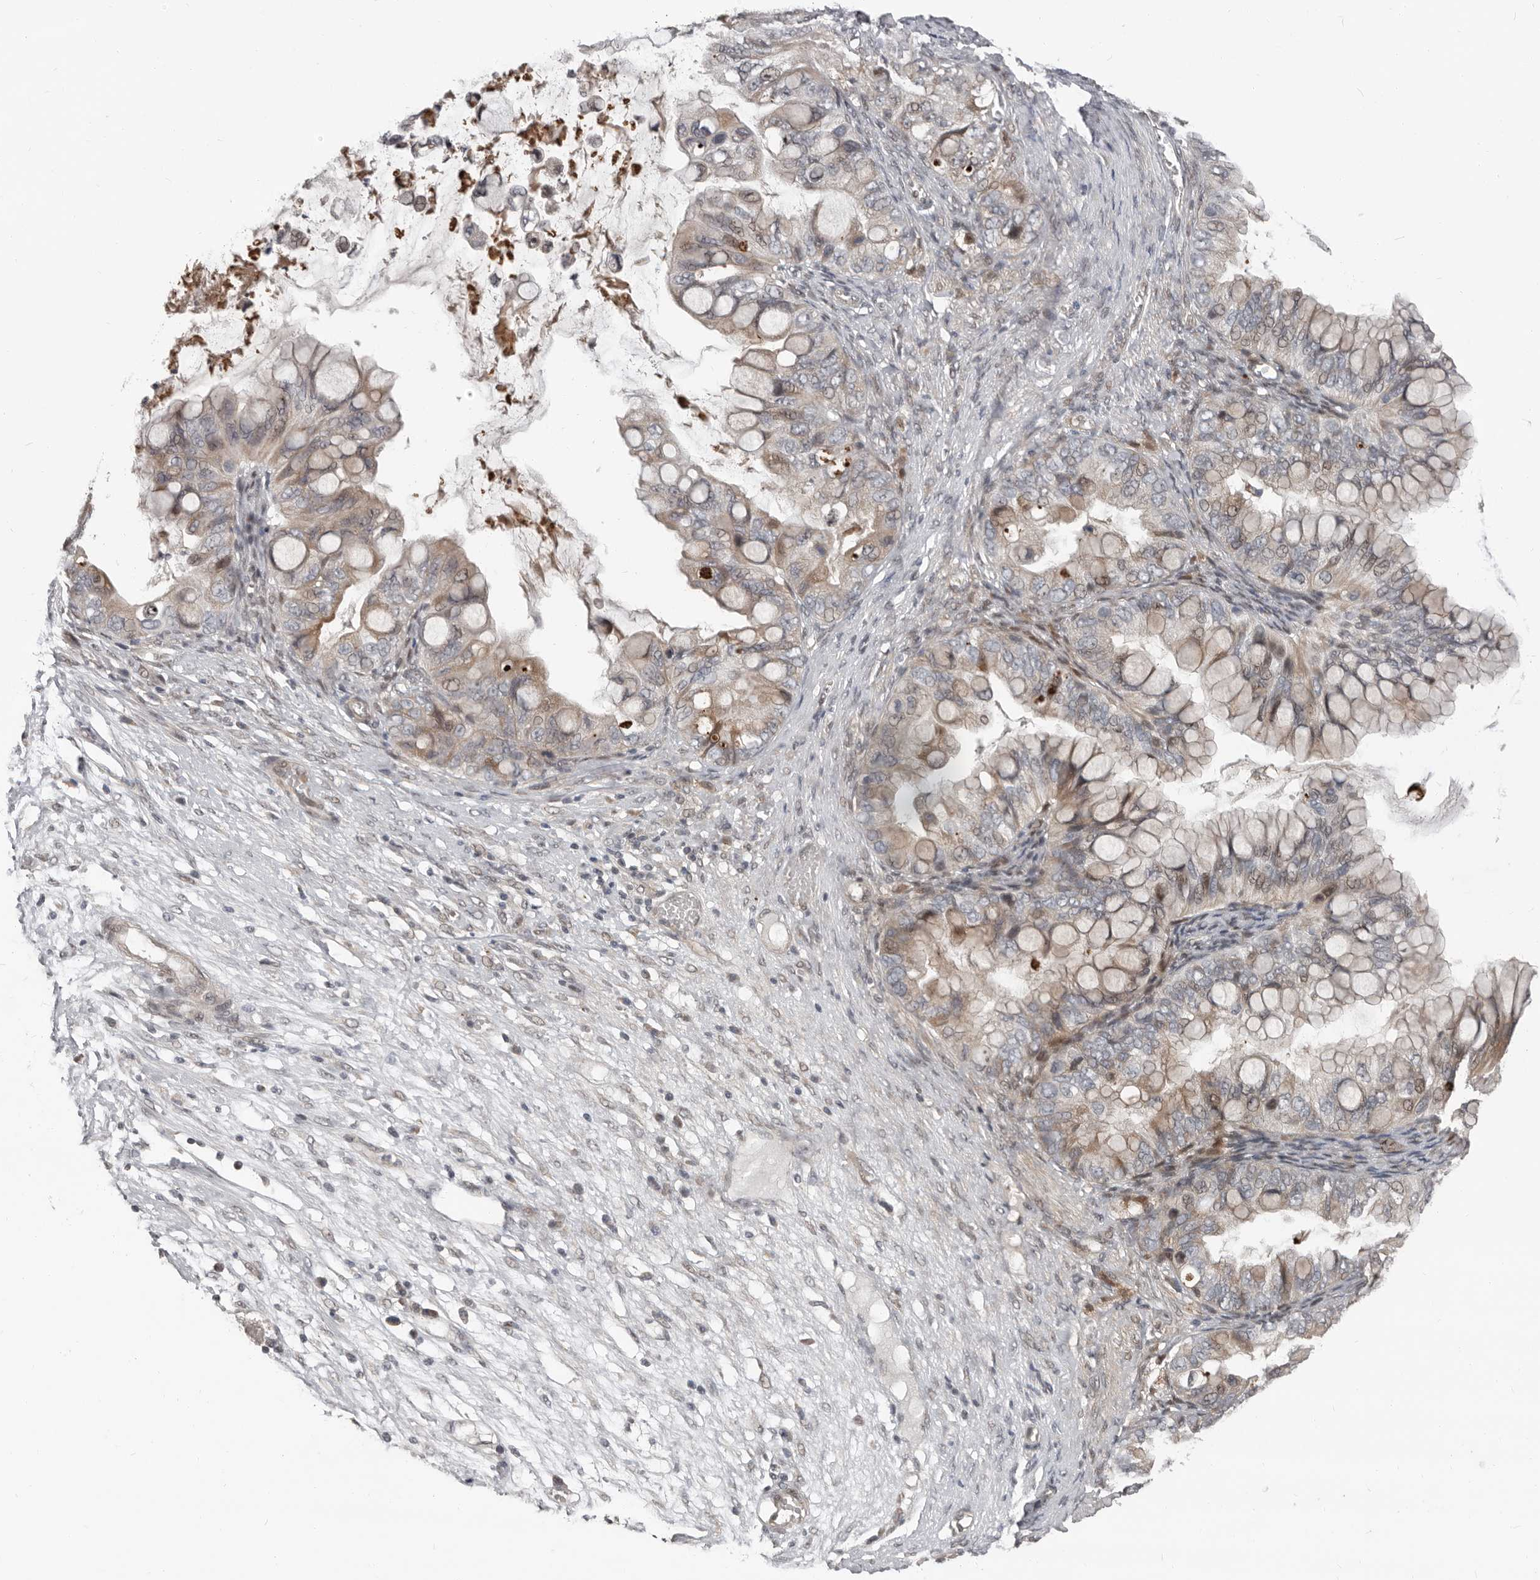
{"staining": {"intensity": "weak", "quantity": "25%-75%", "location": "cytoplasmic/membranous,nuclear"}, "tissue": "ovarian cancer", "cell_type": "Tumor cells", "image_type": "cancer", "snomed": [{"axis": "morphology", "description": "Cystadenocarcinoma, mucinous, NOS"}, {"axis": "topography", "description": "Ovary"}], "caption": "Ovarian cancer stained with a protein marker reveals weak staining in tumor cells.", "gene": "APOL6", "patient": {"sex": "female", "age": 80}}